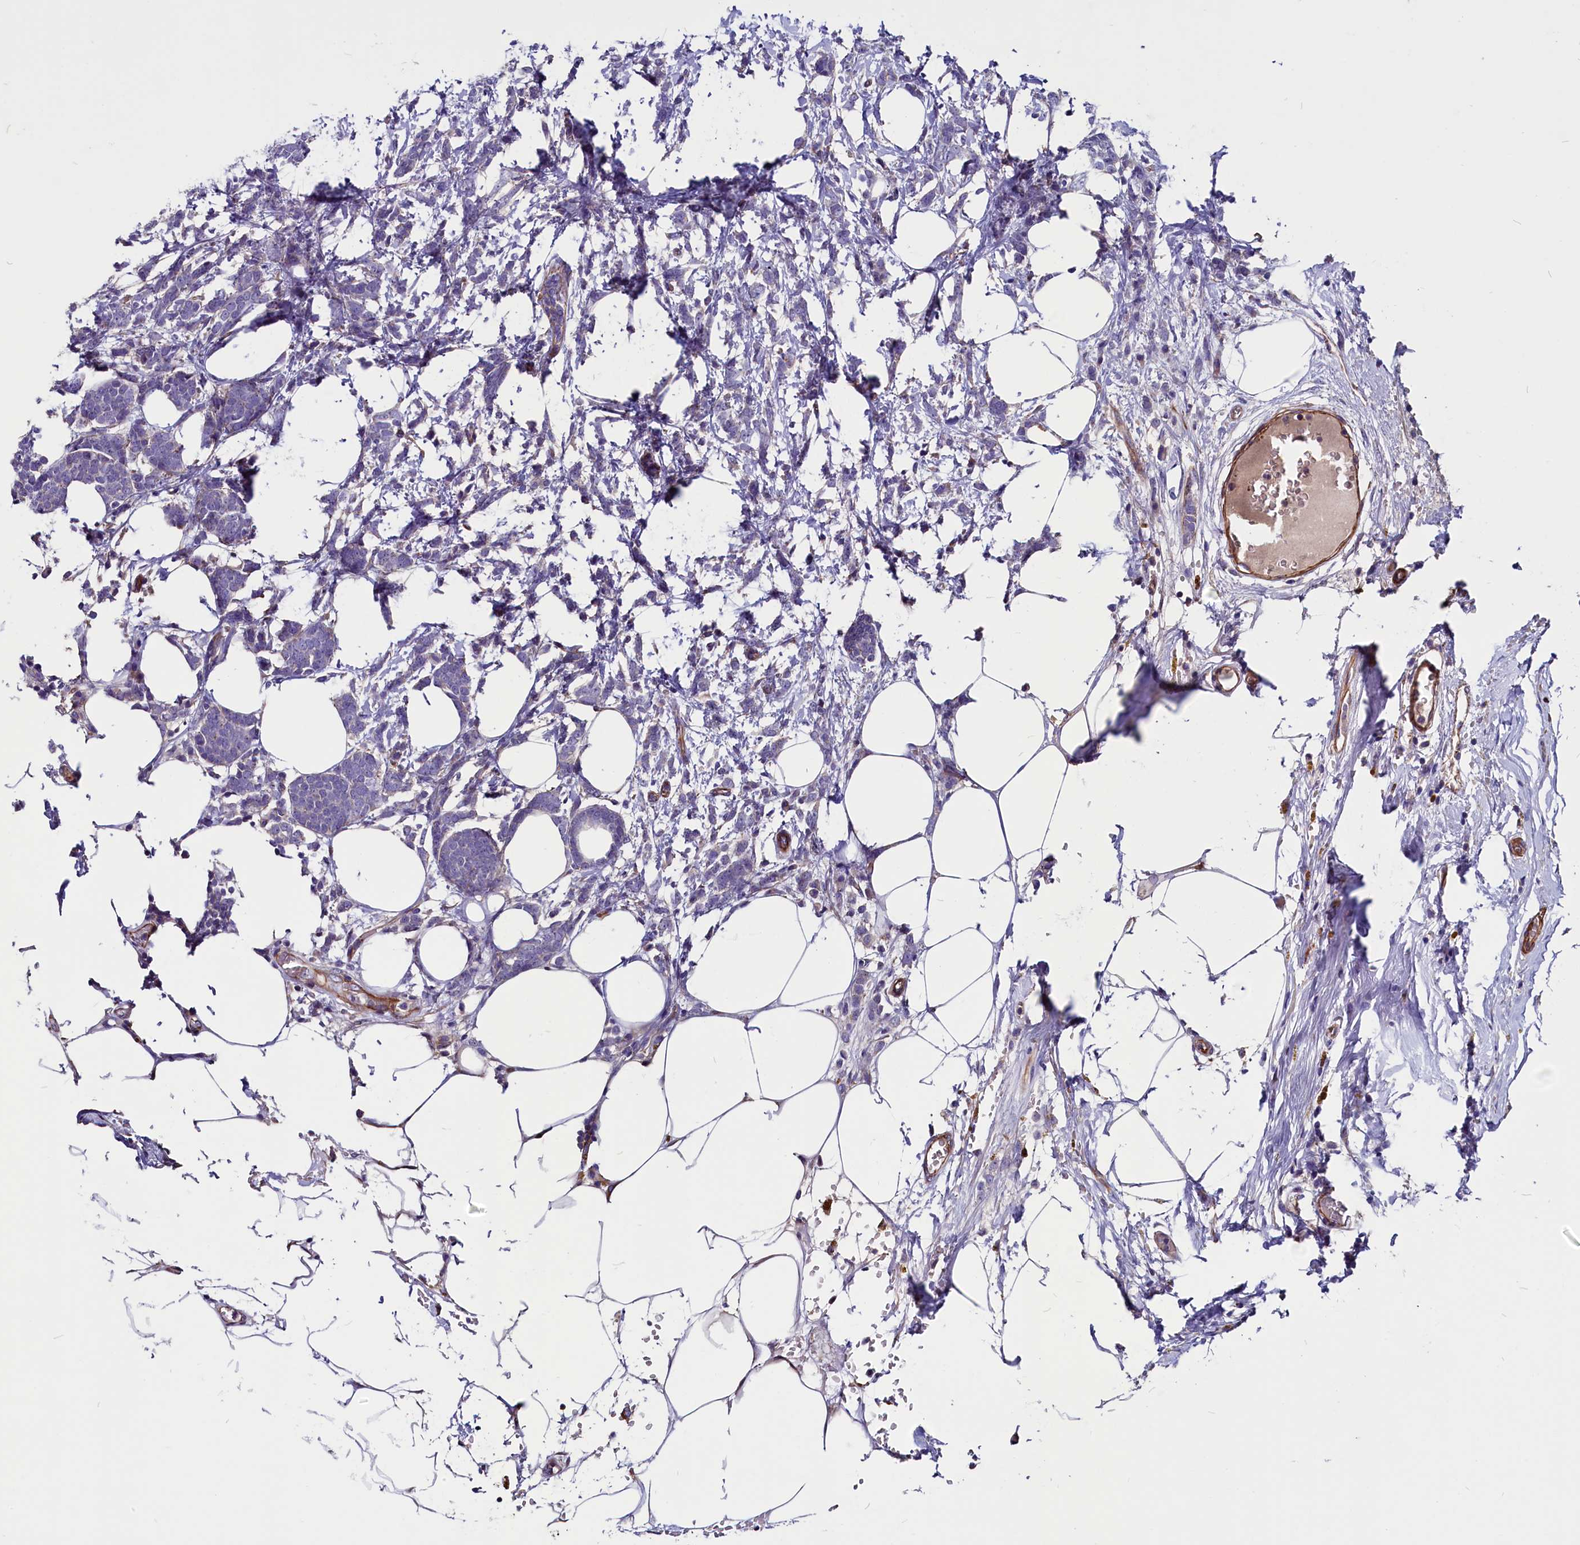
{"staining": {"intensity": "negative", "quantity": "none", "location": "none"}, "tissue": "breast cancer", "cell_type": "Tumor cells", "image_type": "cancer", "snomed": [{"axis": "morphology", "description": "Lobular carcinoma"}, {"axis": "topography", "description": "Breast"}], "caption": "This is an immunohistochemistry (IHC) histopathology image of human lobular carcinoma (breast). There is no positivity in tumor cells.", "gene": "ZNF749", "patient": {"sex": "female", "age": 58}}